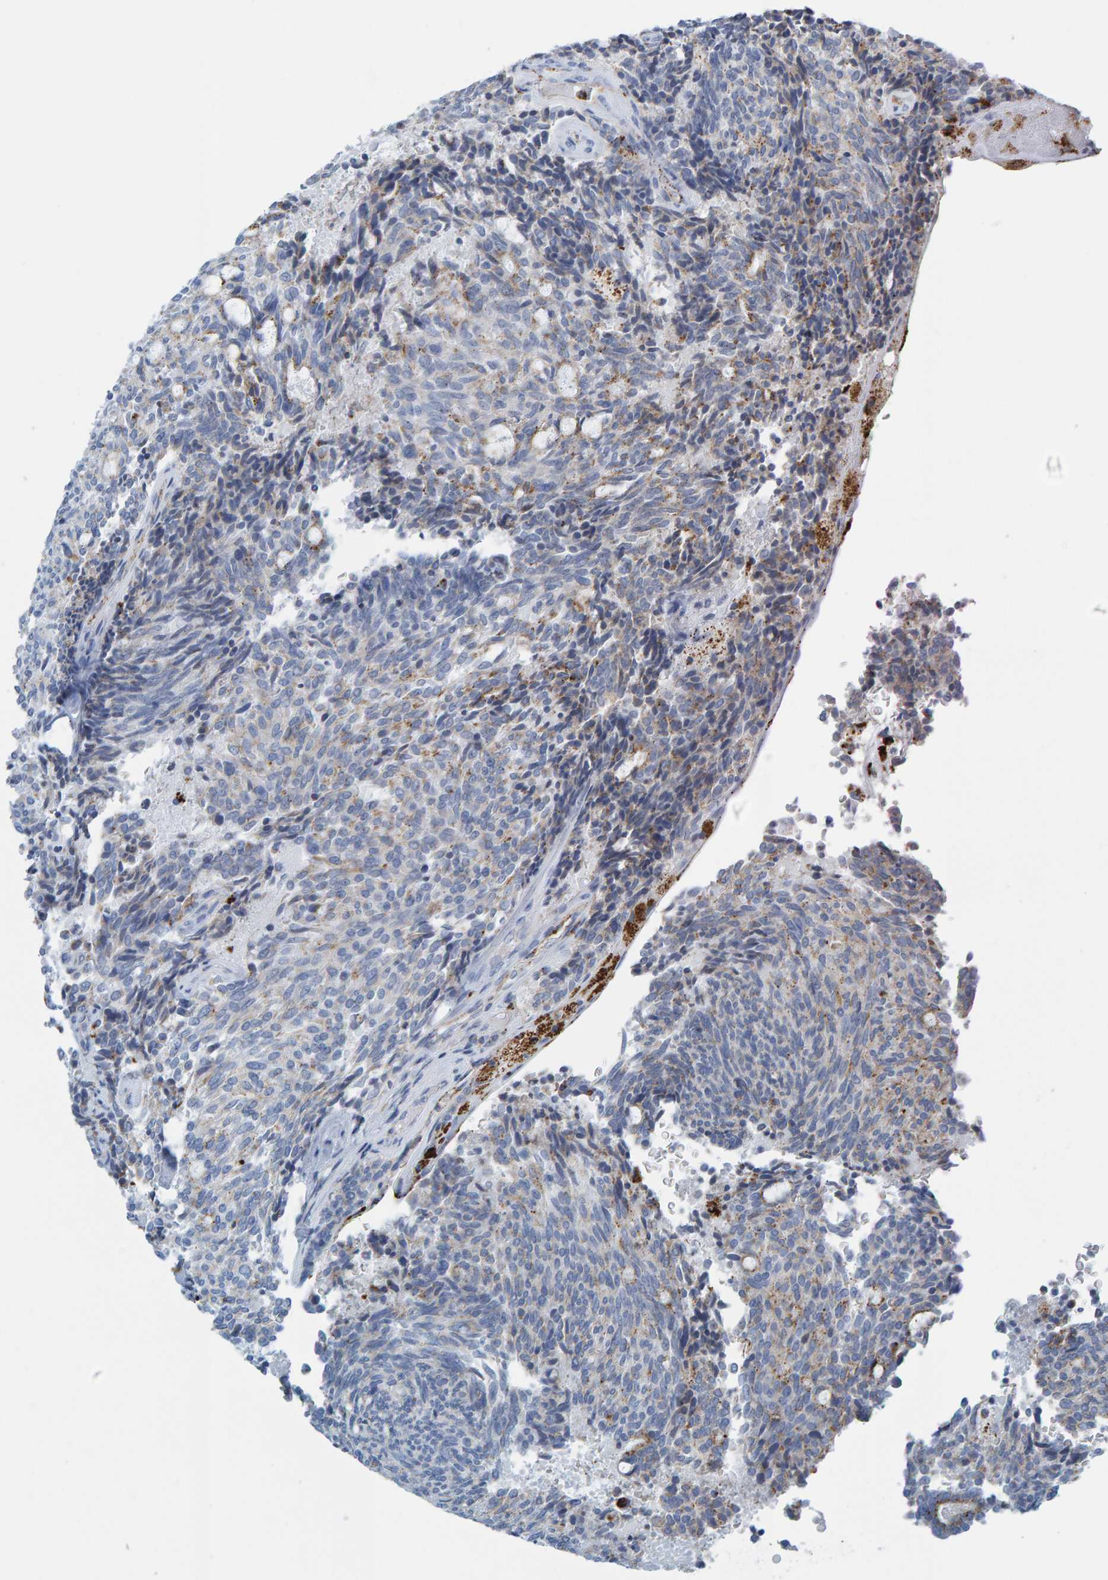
{"staining": {"intensity": "moderate", "quantity": "<25%", "location": "cytoplasmic/membranous"}, "tissue": "carcinoid", "cell_type": "Tumor cells", "image_type": "cancer", "snomed": [{"axis": "morphology", "description": "Carcinoid, malignant, NOS"}, {"axis": "topography", "description": "Pancreas"}], "caption": "Immunohistochemistry staining of carcinoid, which reveals low levels of moderate cytoplasmic/membranous staining in about <25% of tumor cells indicating moderate cytoplasmic/membranous protein staining. The staining was performed using DAB (3,3'-diaminobenzidine) (brown) for protein detection and nuclei were counterstained in hematoxylin (blue).", "gene": "BIN3", "patient": {"sex": "female", "age": 54}}